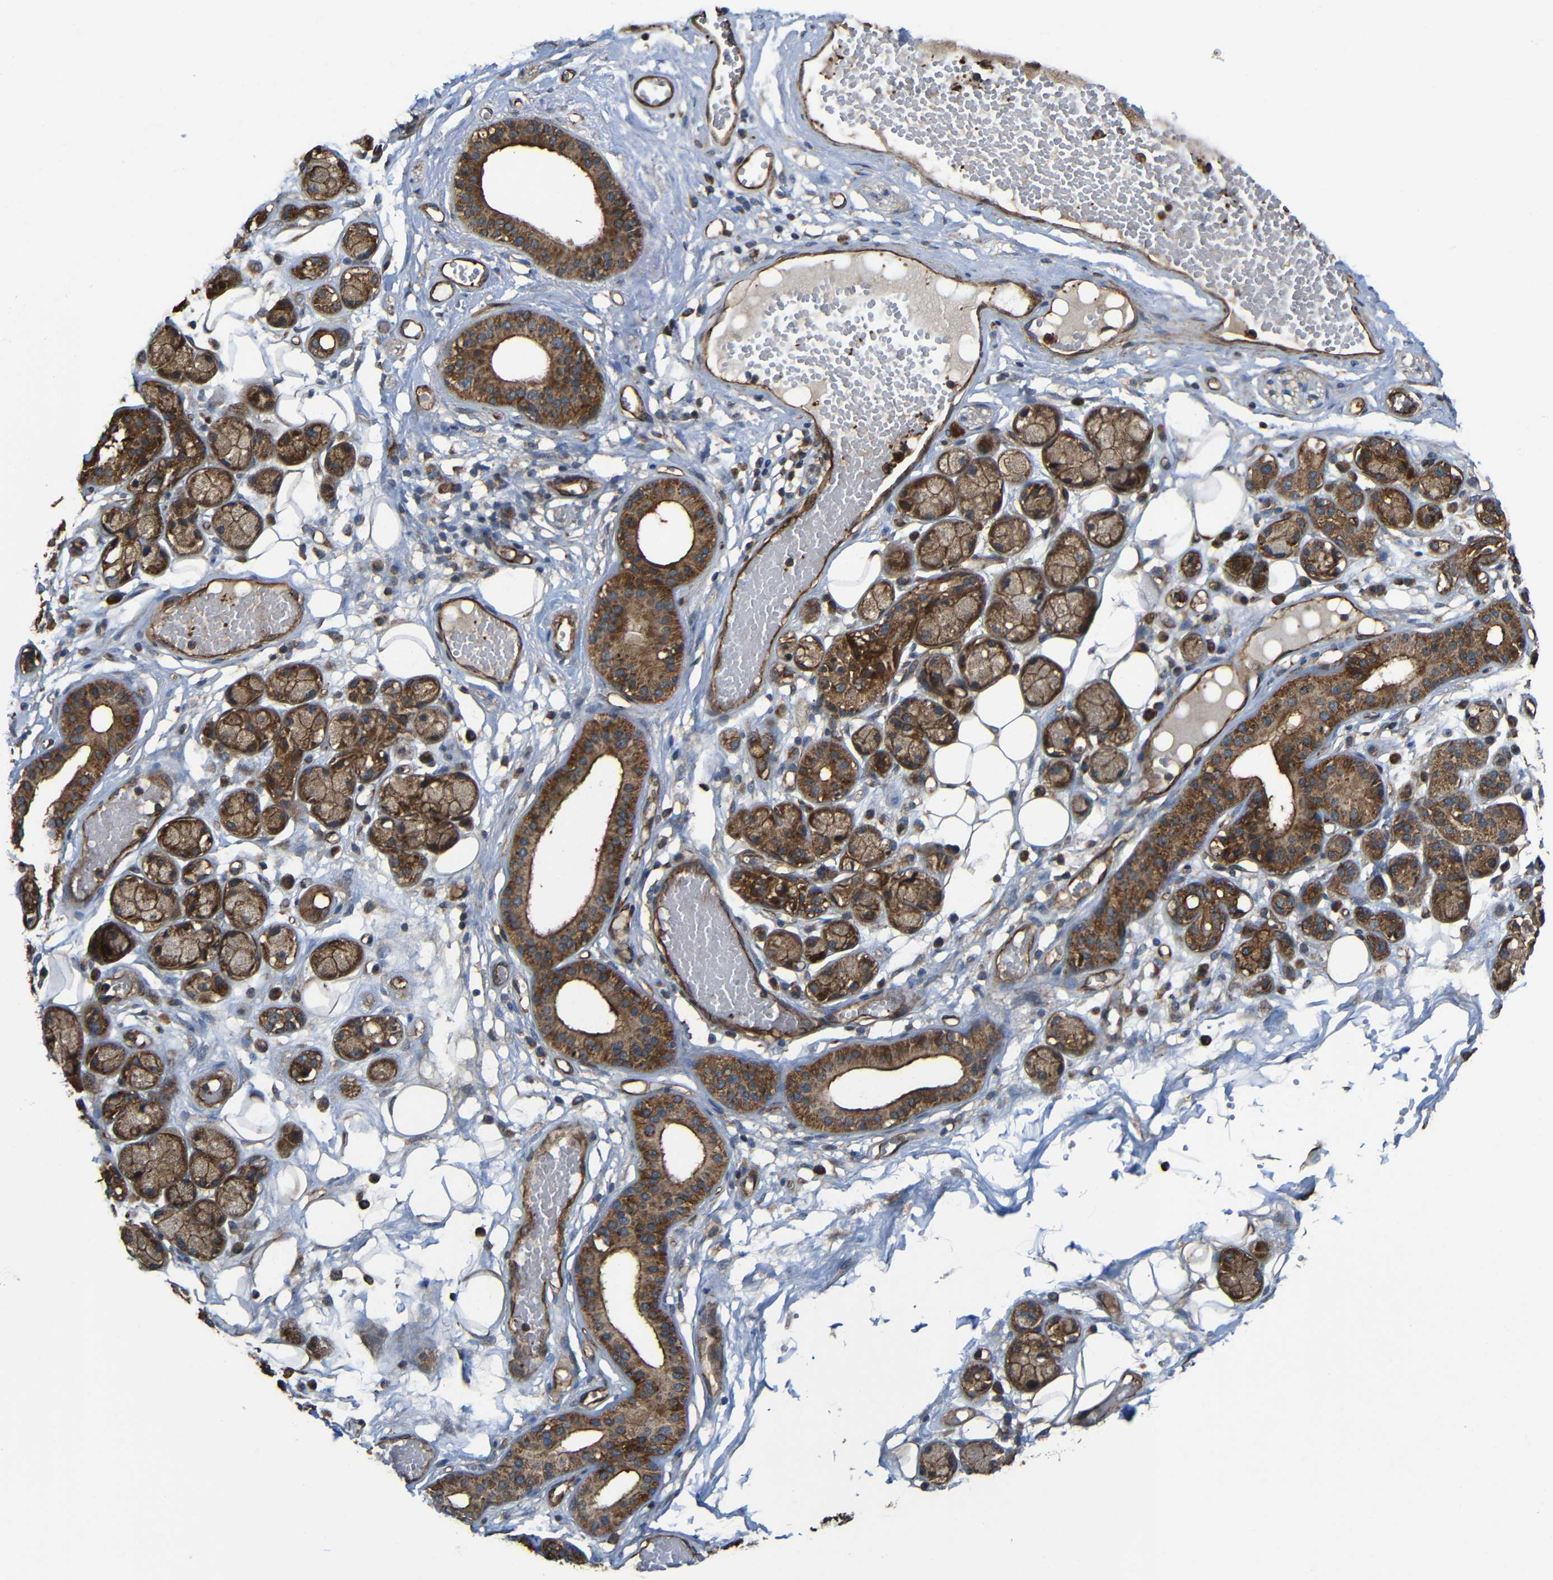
{"staining": {"intensity": "moderate", "quantity": ">75%", "location": "cytoplasmic/membranous"}, "tissue": "adipose tissue", "cell_type": "Adipocytes", "image_type": "normal", "snomed": [{"axis": "morphology", "description": "Normal tissue, NOS"}, {"axis": "morphology", "description": "Inflammation, NOS"}, {"axis": "topography", "description": "Vascular tissue"}, {"axis": "topography", "description": "Salivary gland"}], "caption": "Human adipose tissue stained for a protein (brown) shows moderate cytoplasmic/membranous positive staining in about >75% of adipocytes.", "gene": "PTCH1", "patient": {"sex": "female", "age": 75}}